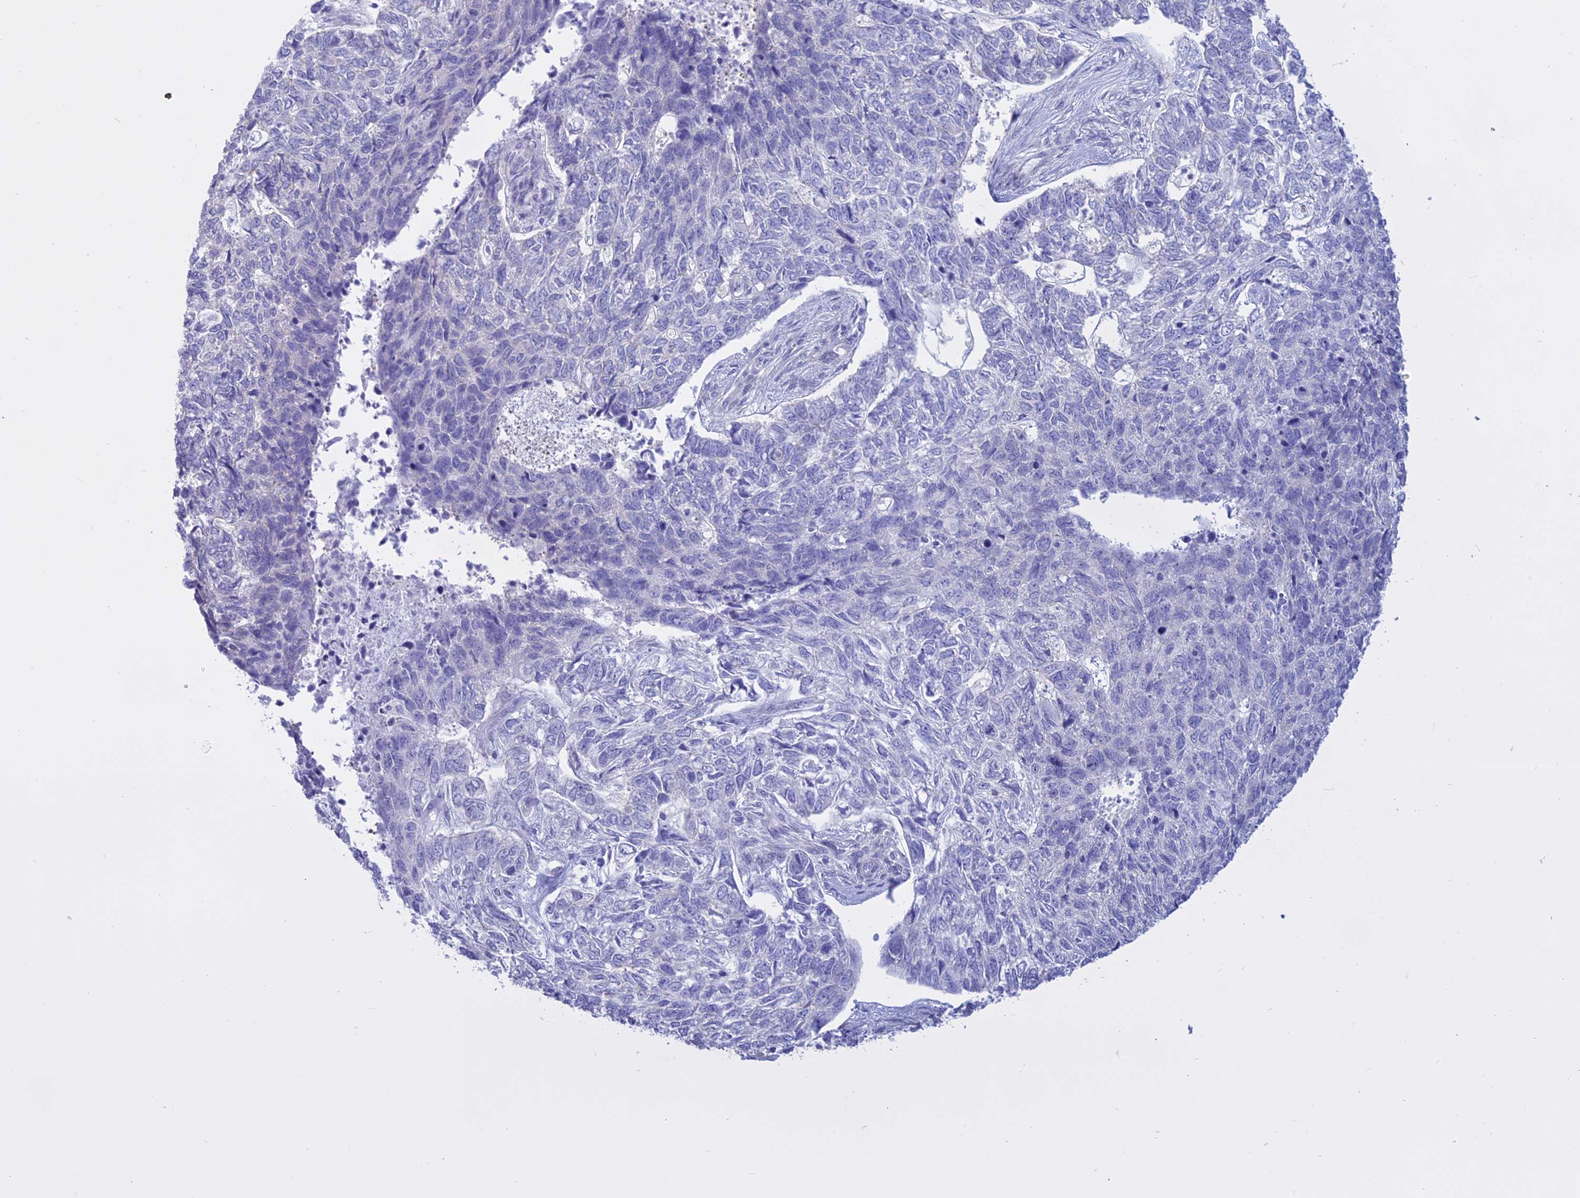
{"staining": {"intensity": "negative", "quantity": "none", "location": "none"}, "tissue": "skin cancer", "cell_type": "Tumor cells", "image_type": "cancer", "snomed": [{"axis": "morphology", "description": "Basal cell carcinoma"}, {"axis": "topography", "description": "Skin"}], "caption": "A high-resolution histopathology image shows immunohistochemistry (IHC) staining of skin basal cell carcinoma, which shows no significant staining in tumor cells.", "gene": "AHCYL1", "patient": {"sex": "female", "age": 65}}